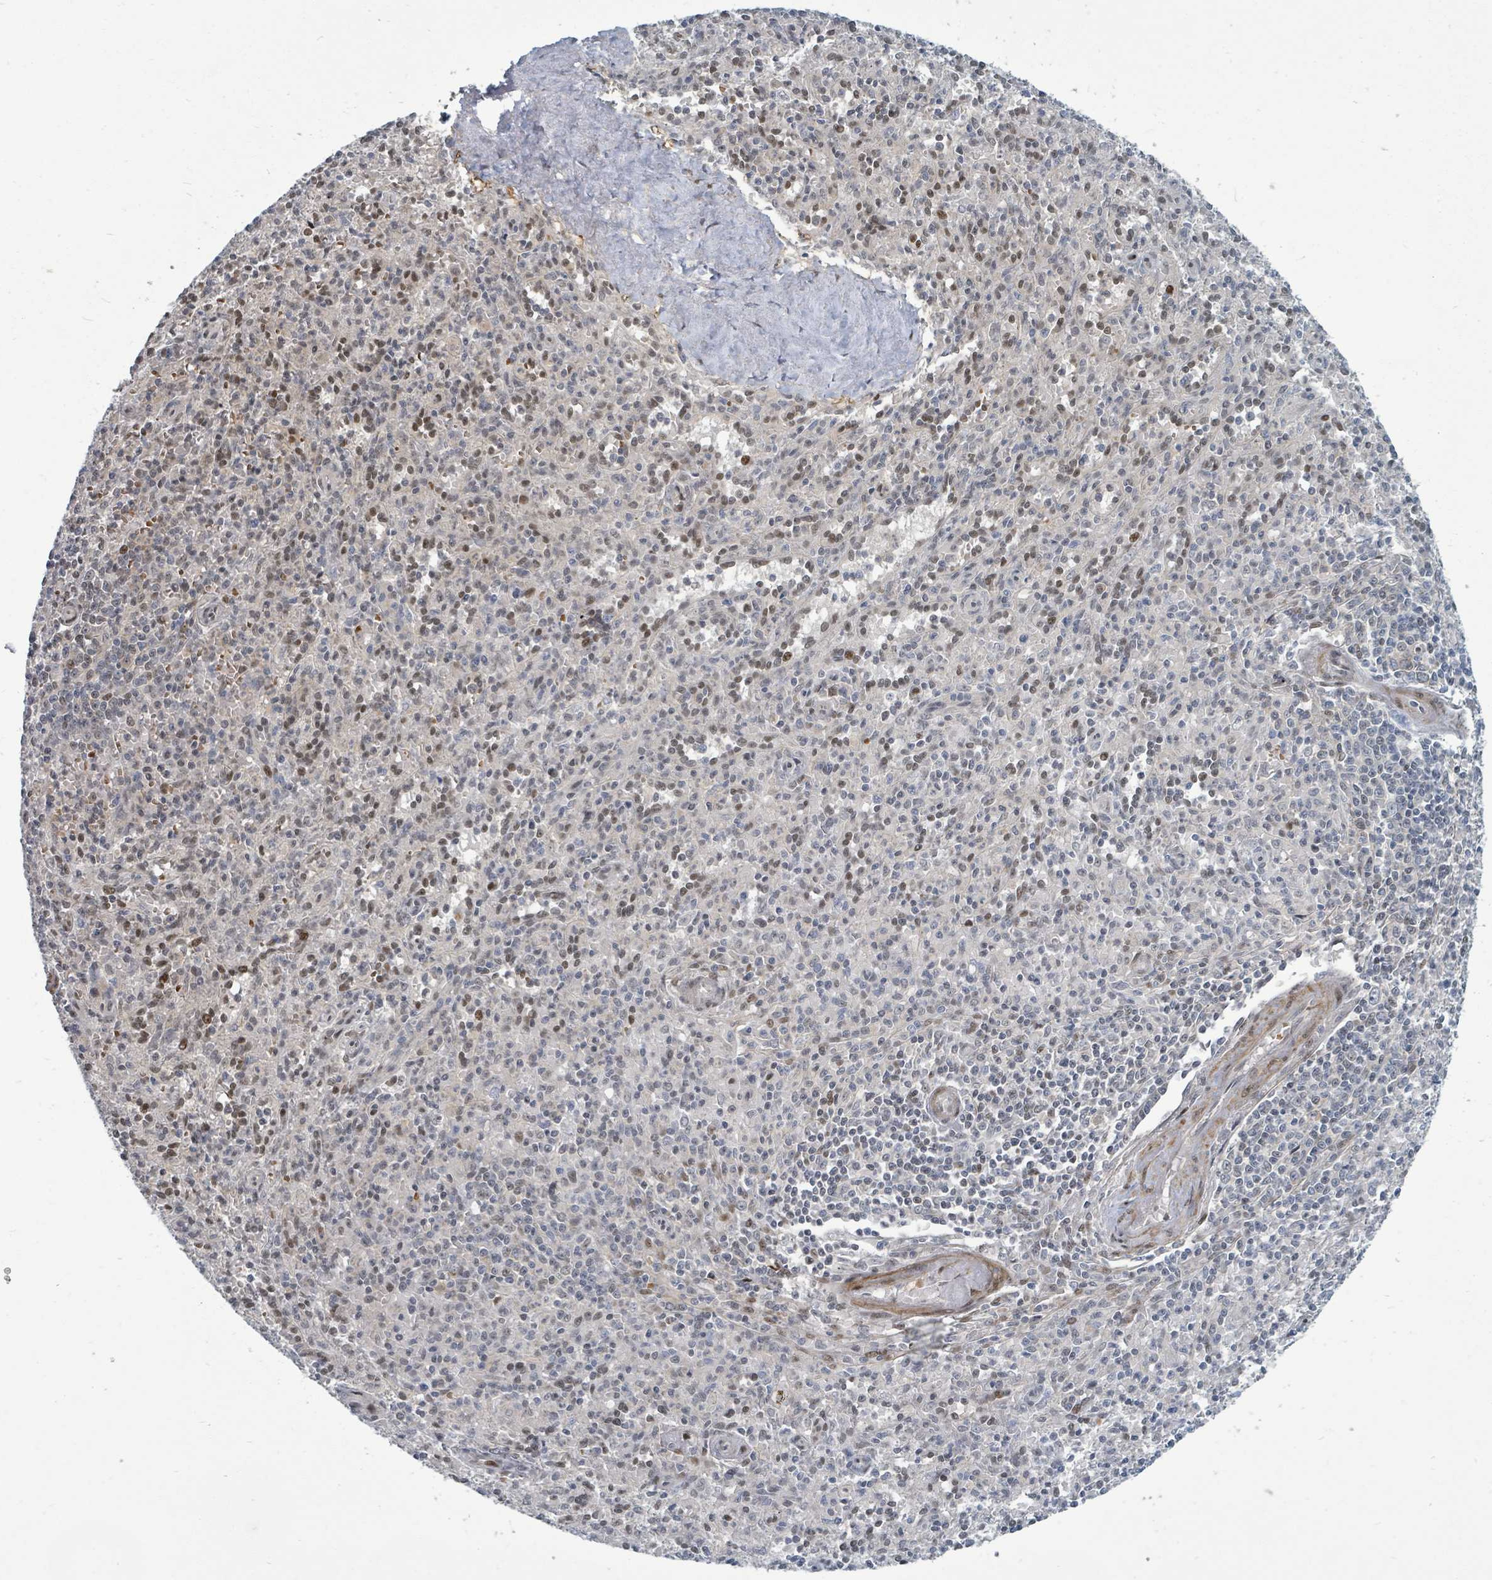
{"staining": {"intensity": "moderate", "quantity": "25%-75%", "location": "nuclear"}, "tissue": "spleen", "cell_type": "Cells in red pulp", "image_type": "normal", "snomed": [{"axis": "morphology", "description": "Normal tissue, NOS"}, {"axis": "topography", "description": "Spleen"}], "caption": "This is a photomicrograph of immunohistochemistry staining of benign spleen, which shows moderate positivity in the nuclear of cells in red pulp.", "gene": "TRDMT1", "patient": {"sex": "female", "age": 70}}